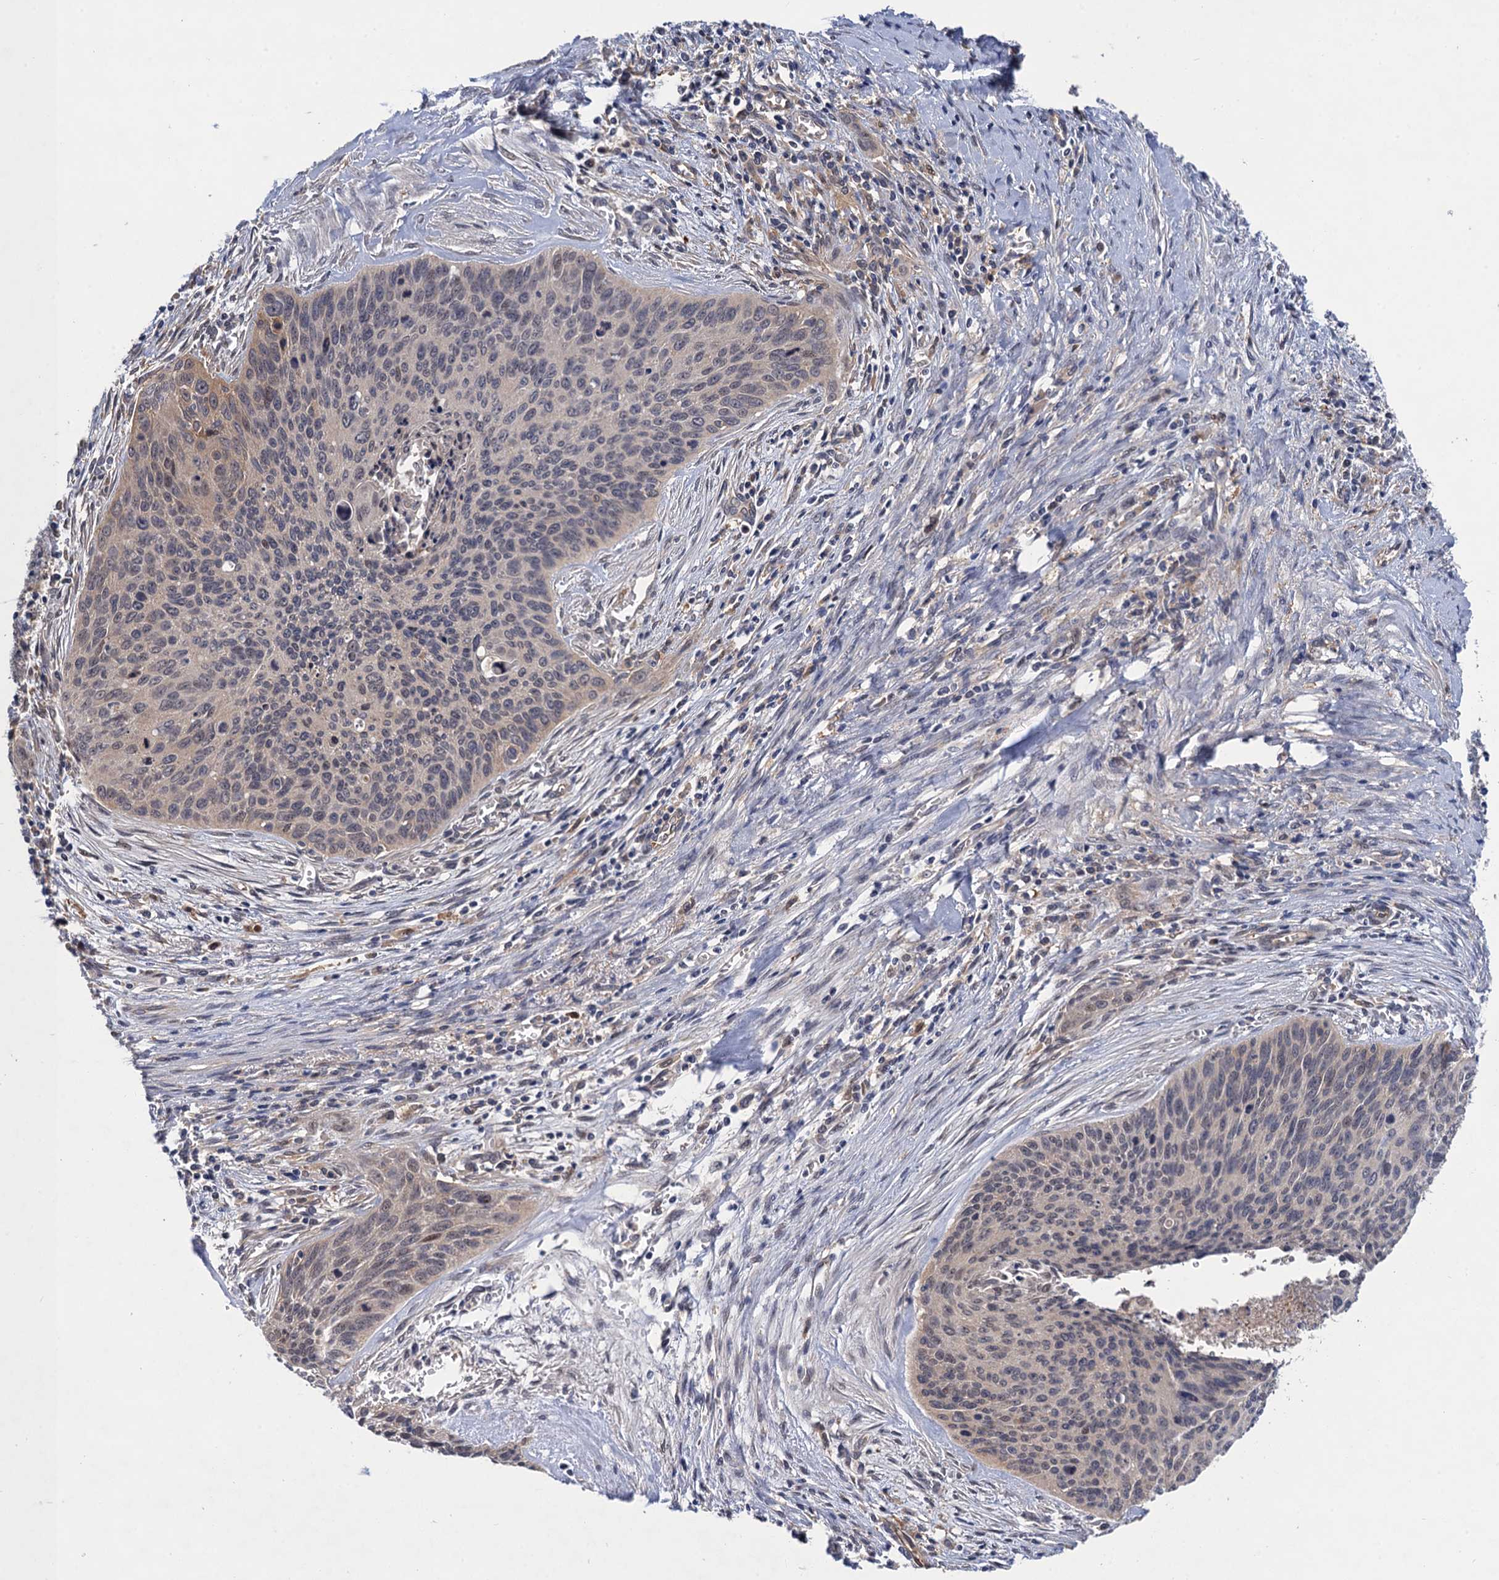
{"staining": {"intensity": "moderate", "quantity": "<25%", "location": "cytoplasmic/membranous,nuclear"}, "tissue": "cervical cancer", "cell_type": "Tumor cells", "image_type": "cancer", "snomed": [{"axis": "morphology", "description": "Squamous cell carcinoma, NOS"}, {"axis": "topography", "description": "Cervix"}], "caption": "Moderate cytoplasmic/membranous and nuclear expression is identified in approximately <25% of tumor cells in squamous cell carcinoma (cervical).", "gene": "NEK8", "patient": {"sex": "female", "age": 55}}